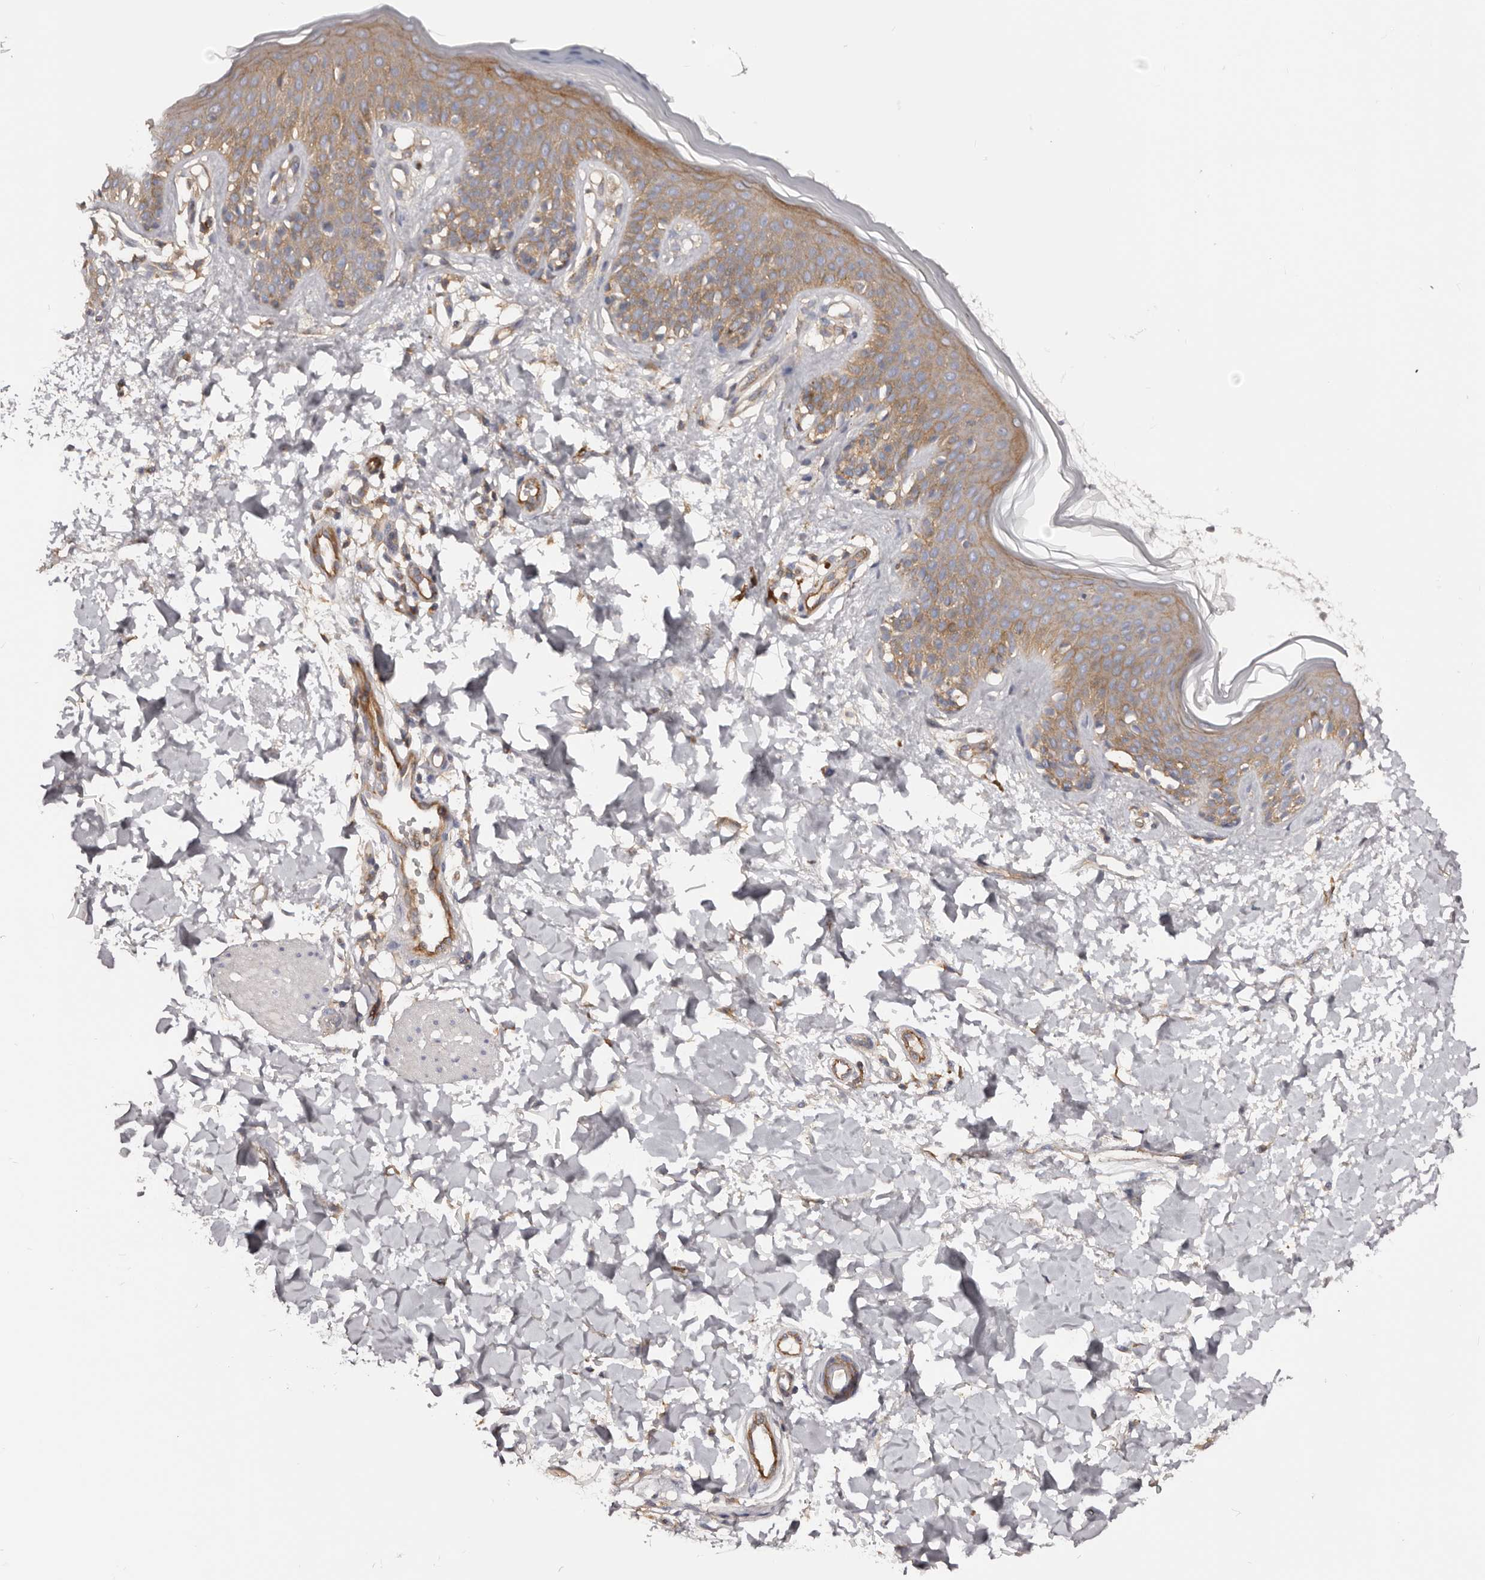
{"staining": {"intensity": "moderate", "quantity": ">75%", "location": "cytoplasmic/membranous"}, "tissue": "skin", "cell_type": "Fibroblasts", "image_type": "normal", "snomed": [{"axis": "morphology", "description": "Normal tissue, NOS"}, {"axis": "topography", "description": "Skin"}], "caption": "Immunohistochemistry (IHC) of normal human skin displays medium levels of moderate cytoplasmic/membranous positivity in approximately >75% of fibroblasts.", "gene": "DMRT2", "patient": {"sex": "male", "age": 37}}